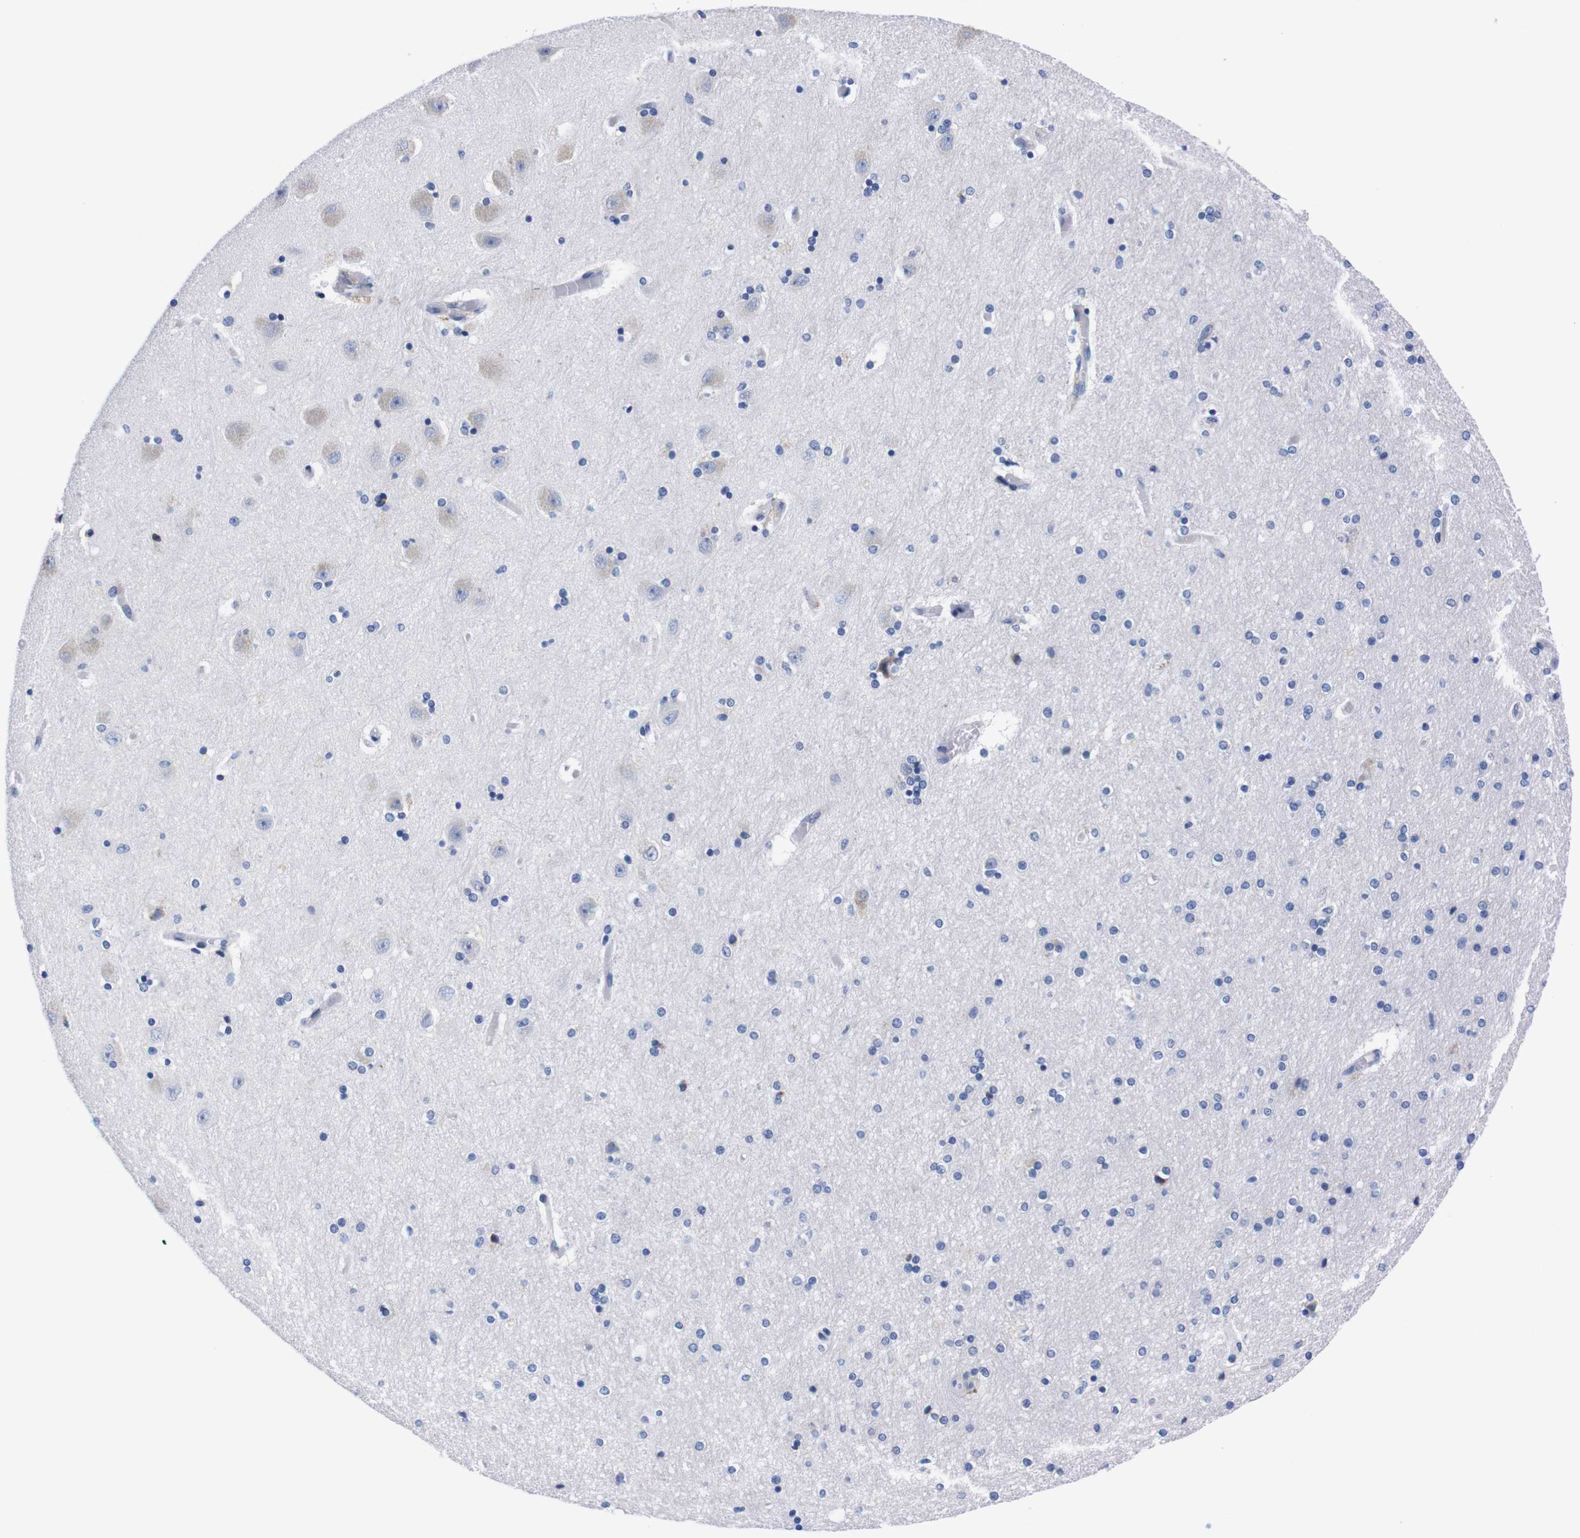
{"staining": {"intensity": "weak", "quantity": "<25%", "location": "cytoplasmic/membranous"}, "tissue": "hippocampus", "cell_type": "Glial cells", "image_type": "normal", "snomed": [{"axis": "morphology", "description": "Normal tissue, NOS"}, {"axis": "topography", "description": "Hippocampus"}], "caption": "DAB immunohistochemical staining of normal human hippocampus displays no significant staining in glial cells.", "gene": "NEBL", "patient": {"sex": "female", "age": 54}}